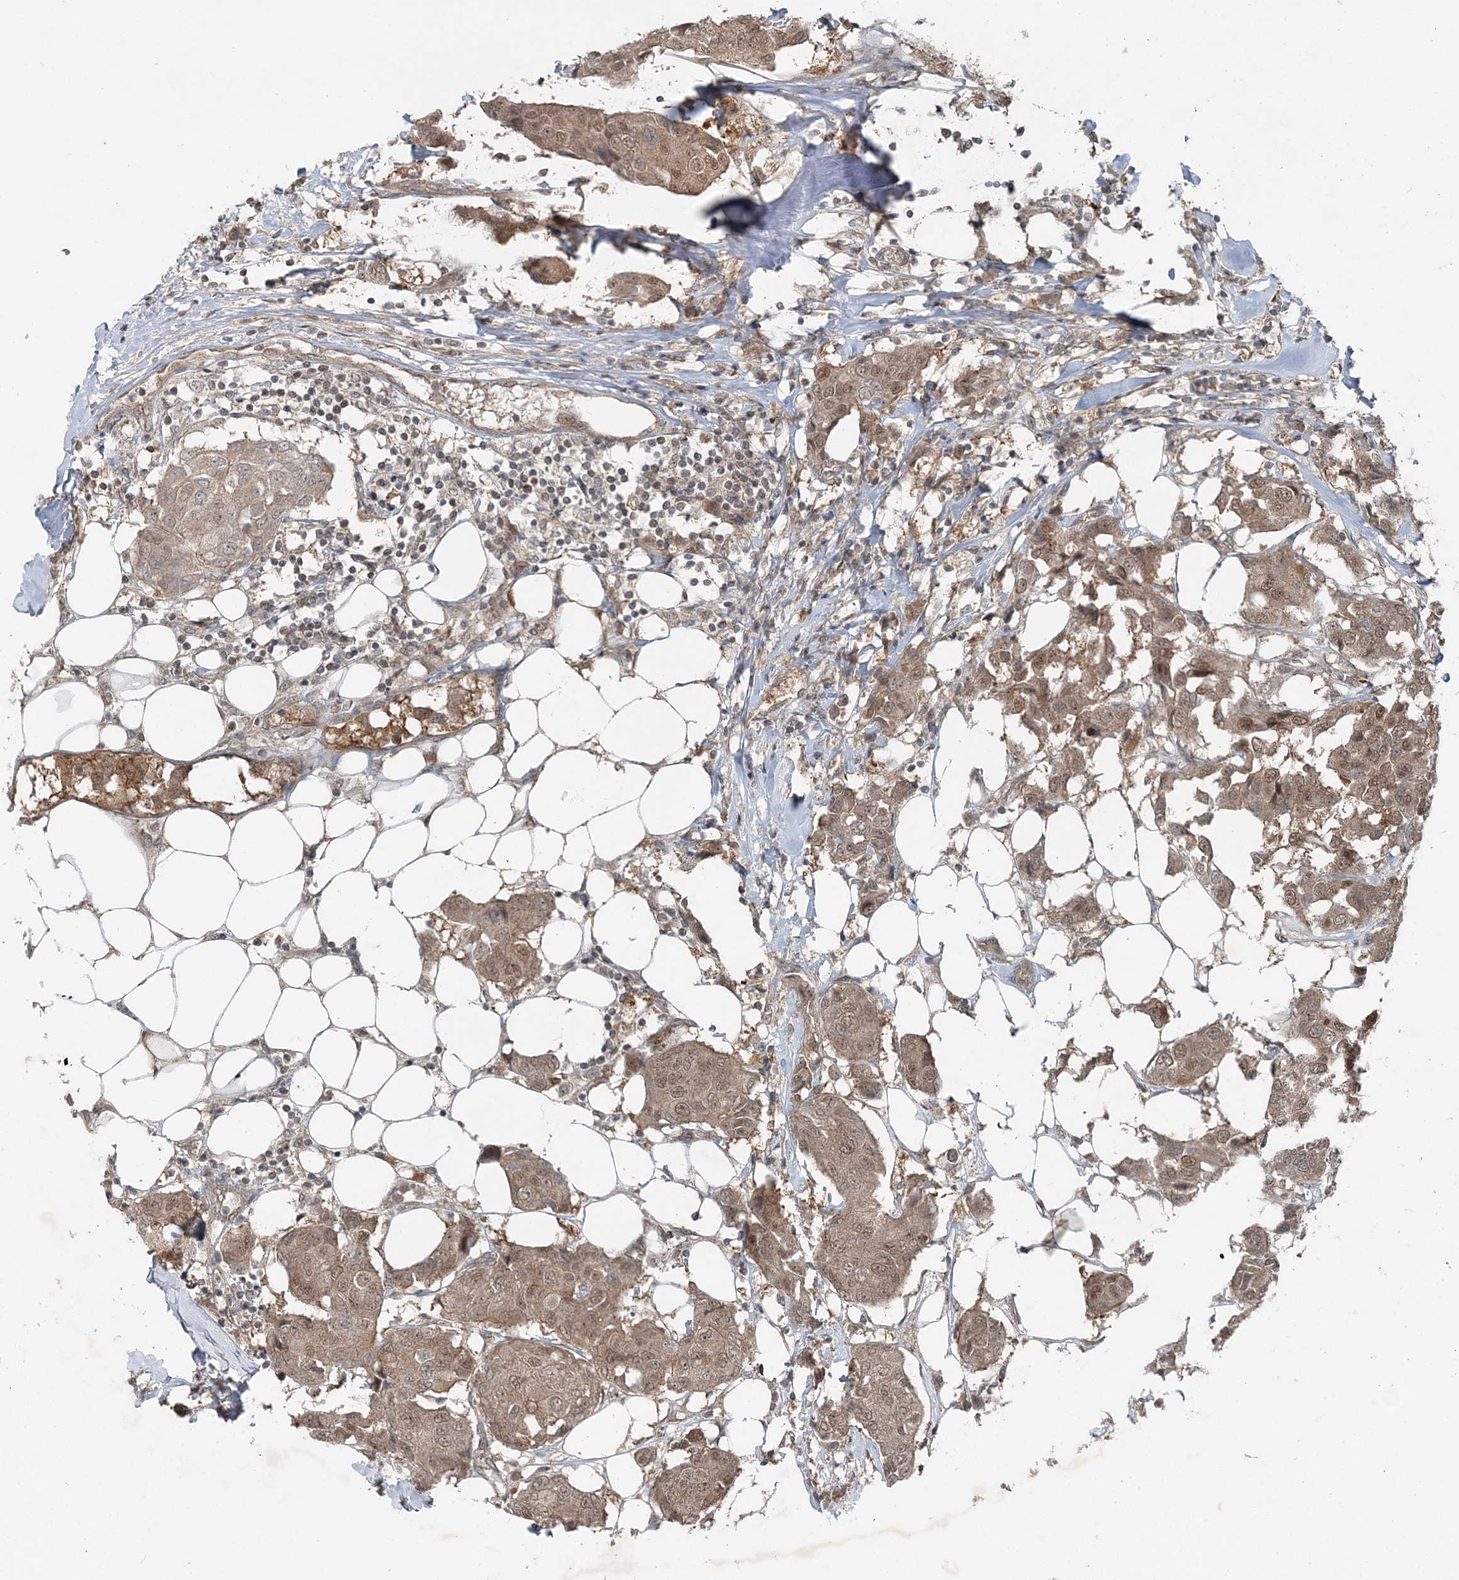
{"staining": {"intensity": "moderate", "quantity": ">75%", "location": "cytoplasmic/membranous,nuclear"}, "tissue": "breast cancer", "cell_type": "Tumor cells", "image_type": "cancer", "snomed": [{"axis": "morphology", "description": "Duct carcinoma"}, {"axis": "topography", "description": "Breast"}], "caption": "A medium amount of moderate cytoplasmic/membranous and nuclear staining is identified in about >75% of tumor cells in breast cancer tissue.", "gene": "FBXL17", "patient": {"sex": "female", "age": 80}}